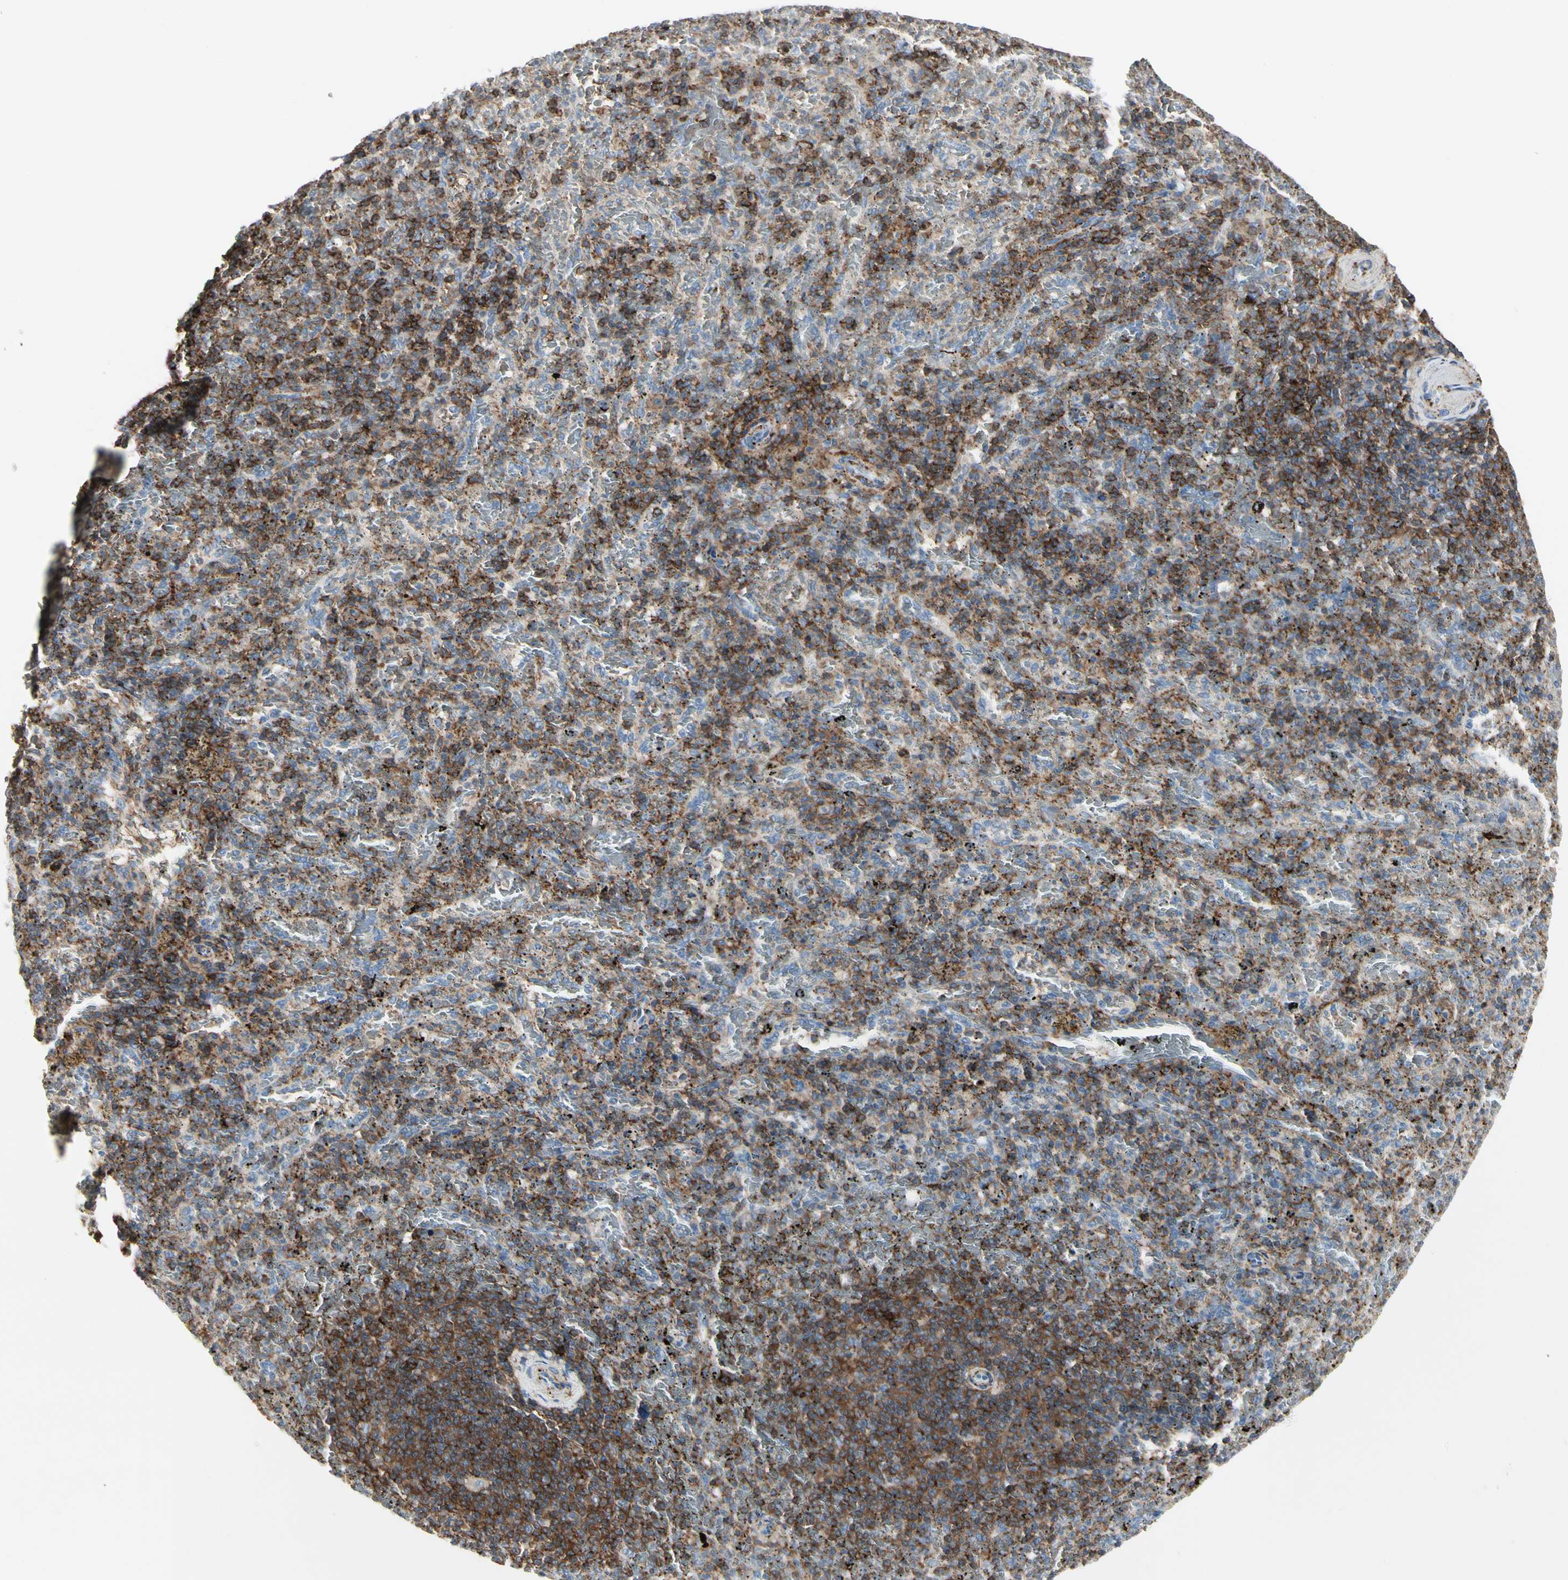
{"staining": {"intensity": "strong", "quantity": "25%-75%", "location": "cytoplasmic/membranous"}, "tissue": "spleen", "cell_type": "Cells in red pulp", "image_type": "normal", "snomed": [{"axis": "morphology", "description": "Normal tissue, NOS"}, {"axis": "topography", "description": "Spleen"}], "caption": "A photomicrograph showing strong cytoplasmic/membranous staining in approximately 25%-75% of cells in red pulp in normal spleen, as visualized by brown immunohistochemical staining.", "gene": "CLEC2B", "patient": {"sex": "female", "age": 43}}